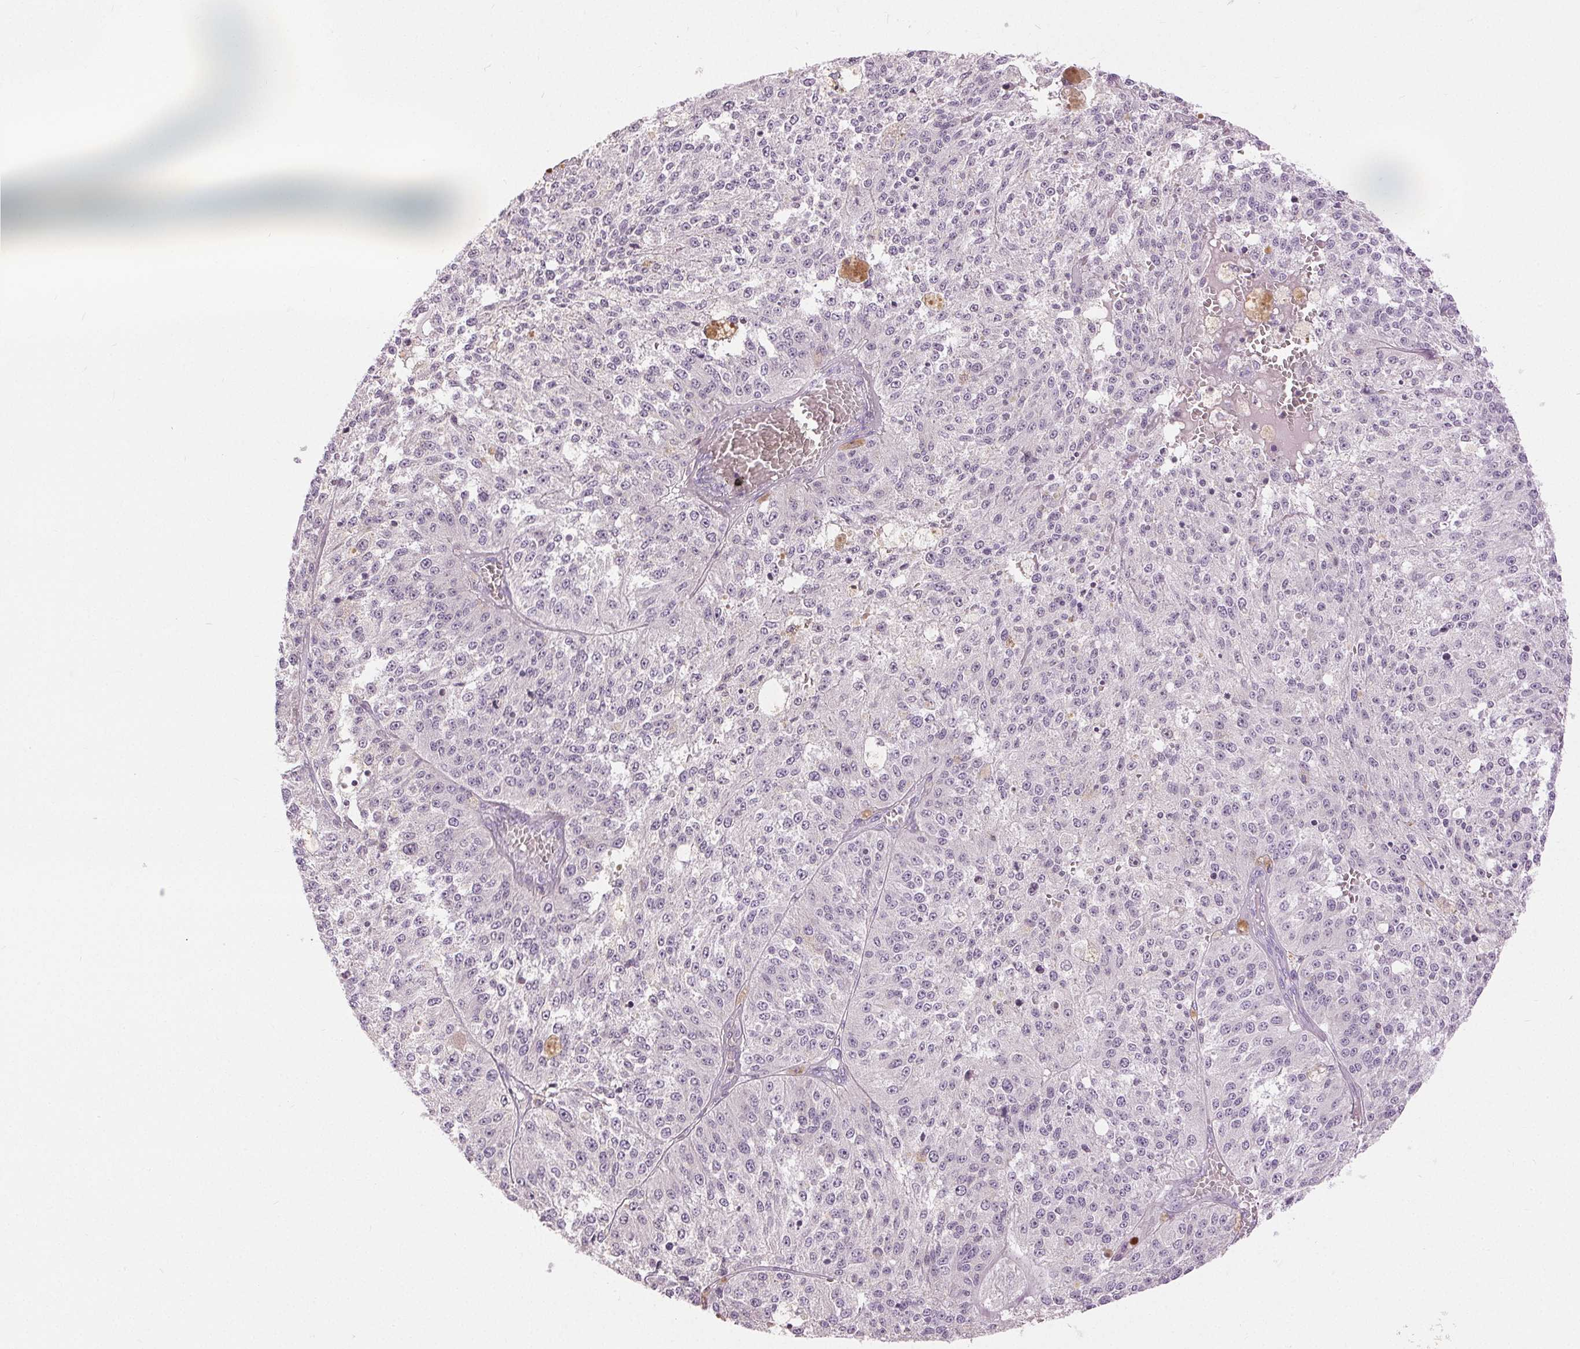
{"staining": {"intensity": "negative", "quantity": "none", "location": "none"}, "tissue": "melanoma", "cell_type": "Tumor cells", "image_type": "cancer", "snomed": [{"axis": "morphology", "description": "Malignant melanoma, Metastatic site"}, {"axis": "topography", "description": "Lymph node"}], "caption": "The micrograph reveals no staining of tumor cells in malignant melanoma (metastatic site).", "gene": "DSG3", "patient": {"sex": "female", "age": 64}}